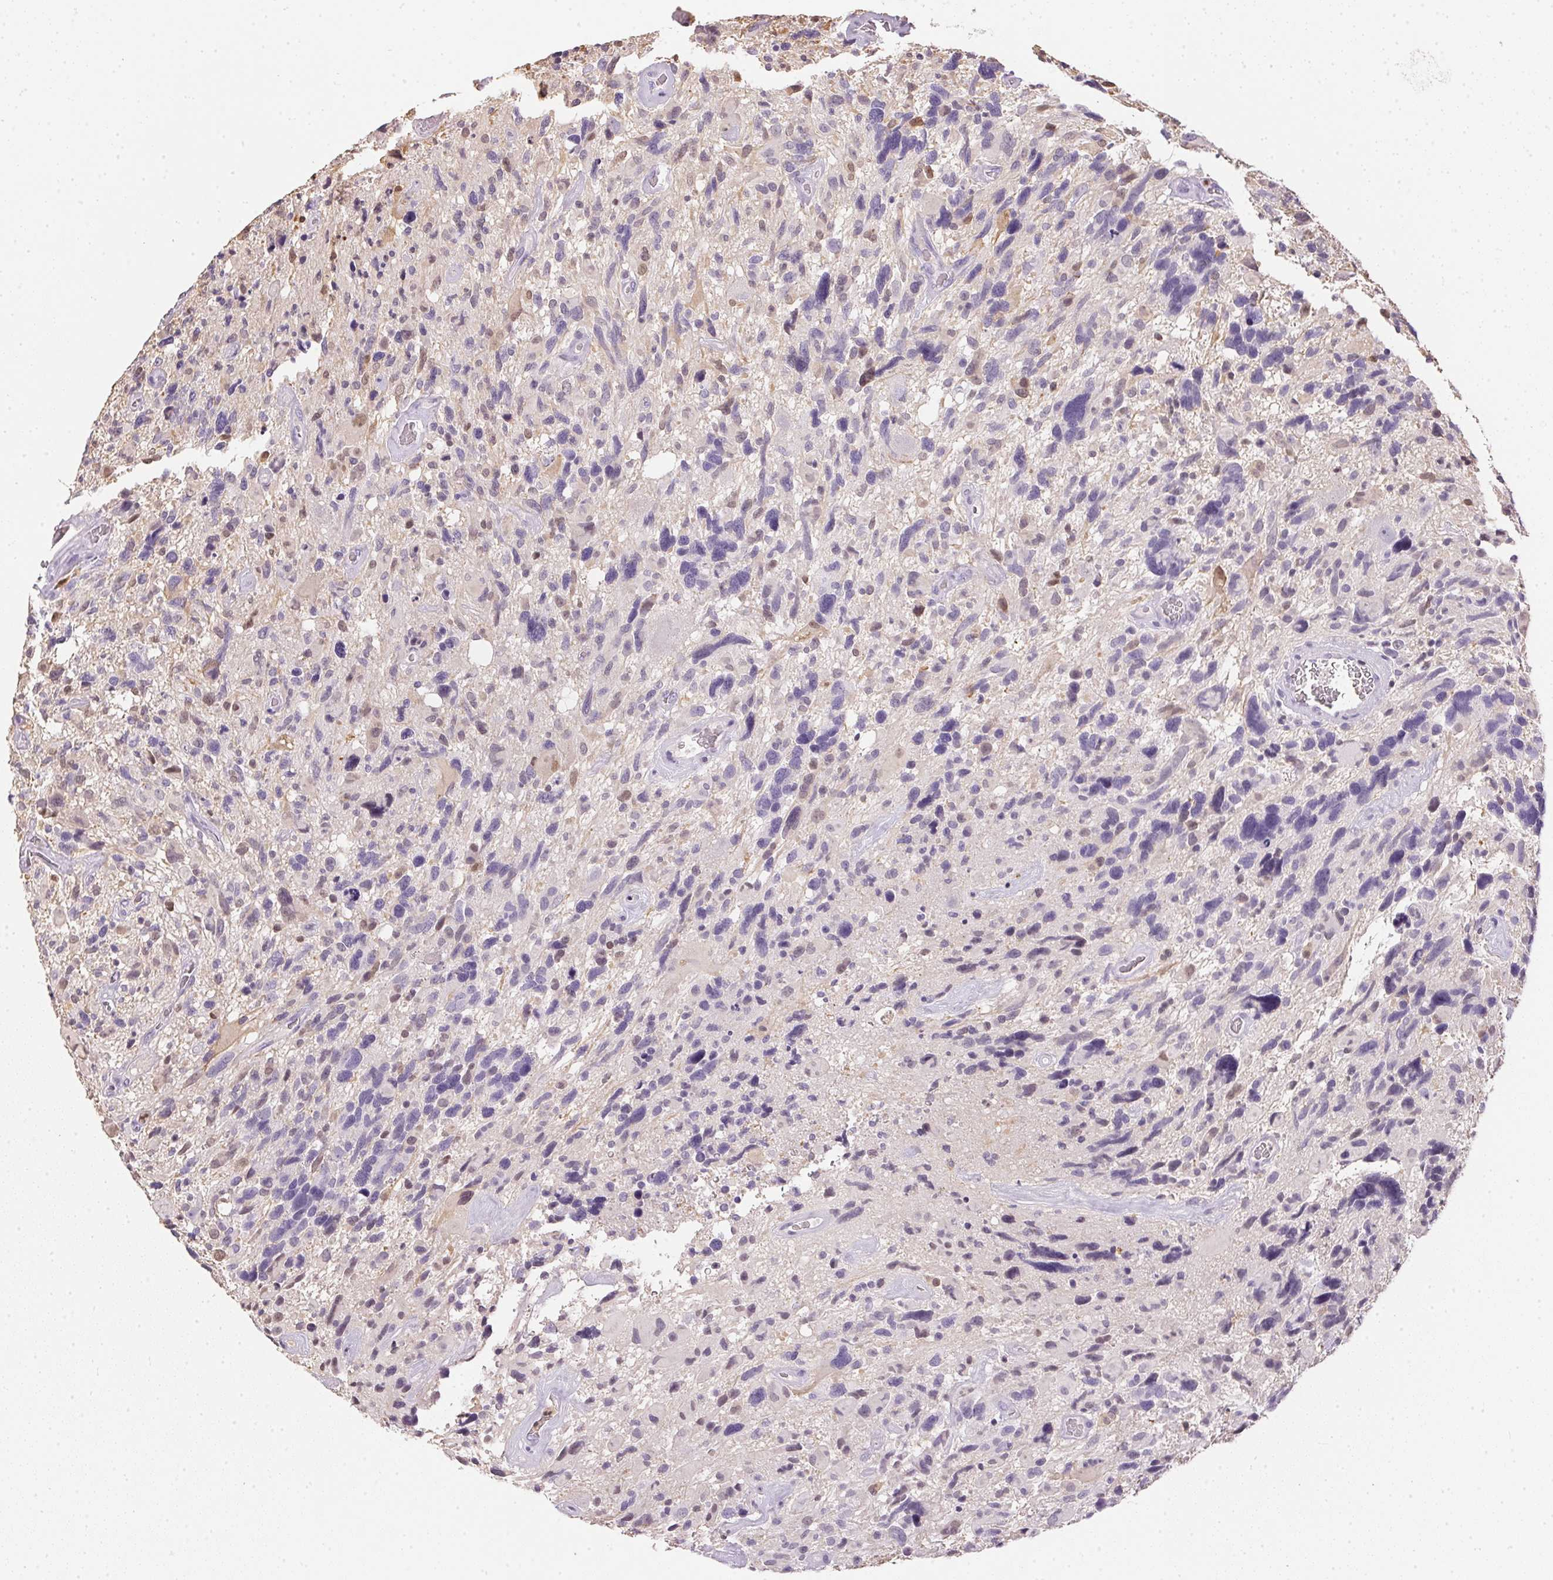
{"staining": {"intensity": "negative", "quantity": "none", "location": "none"}, "tissue": "glioma", "cell_type": "Tumor cells", "image_type": "cancer", "snomed": [{"axis": "morphology", "description": "Glioma, malignant, High grade"}, {"axis": "topography", "description": "Brain"}], "caption": "Immunohistochemical staining of human glioma reveals no significant positivity in tumor cells.", "gene": "S100A3", "patient": {"sex": "male", "age": 49}}